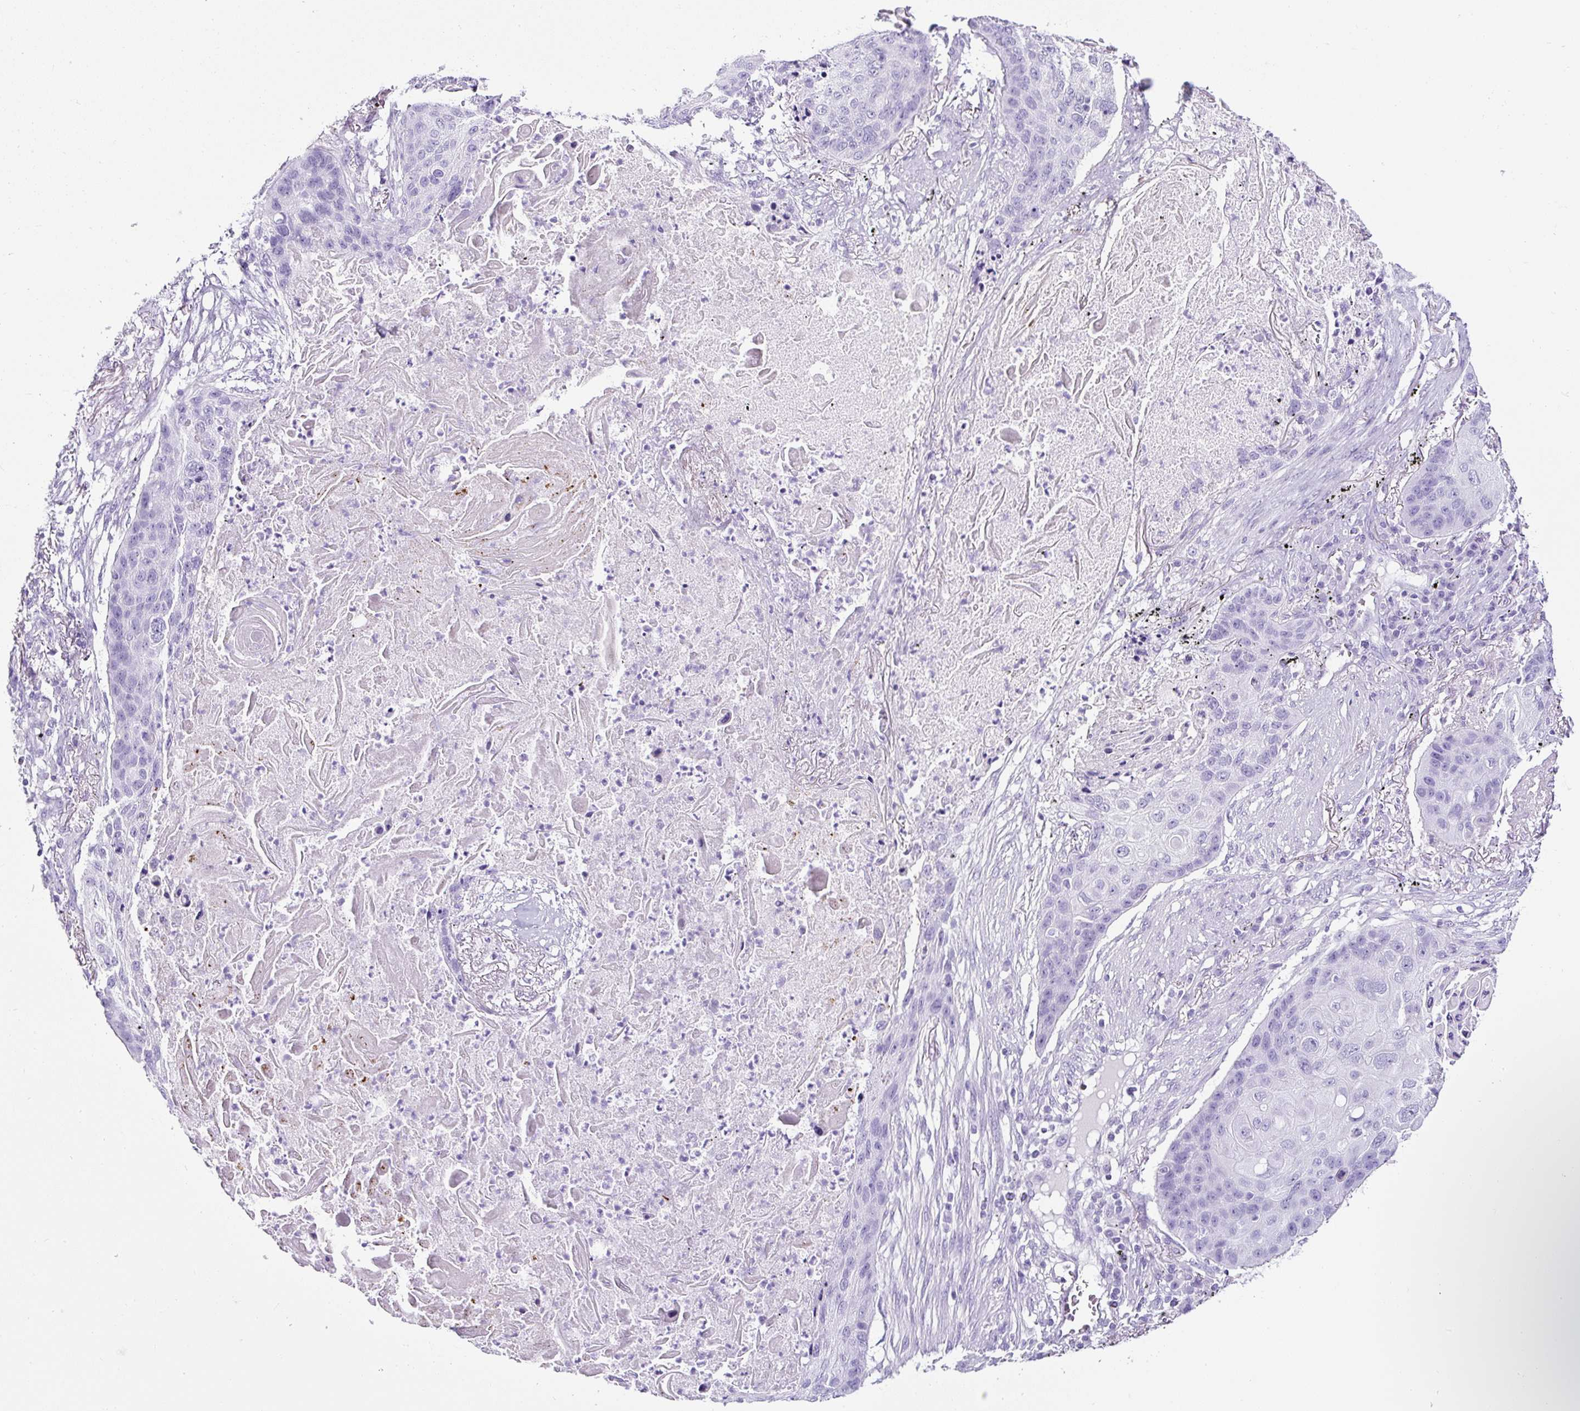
{"staining": {"intensity": "negative", "quantity": "none", "location": "none"}, "tissue": "lung cancer", "cell_type": "Tumor cells", "image_type": "cancer", "snomed": [{"axis": "morphology", "description": "Squamous cell carcinoma, NOS"}, {"axis": "topography", "description": "Lung"}], "caption": "Tumor cells are negative for brown protein staining in lung cancer.", "gene": "TMEM200B", "patient": {"sex": "female", "age": 63}}